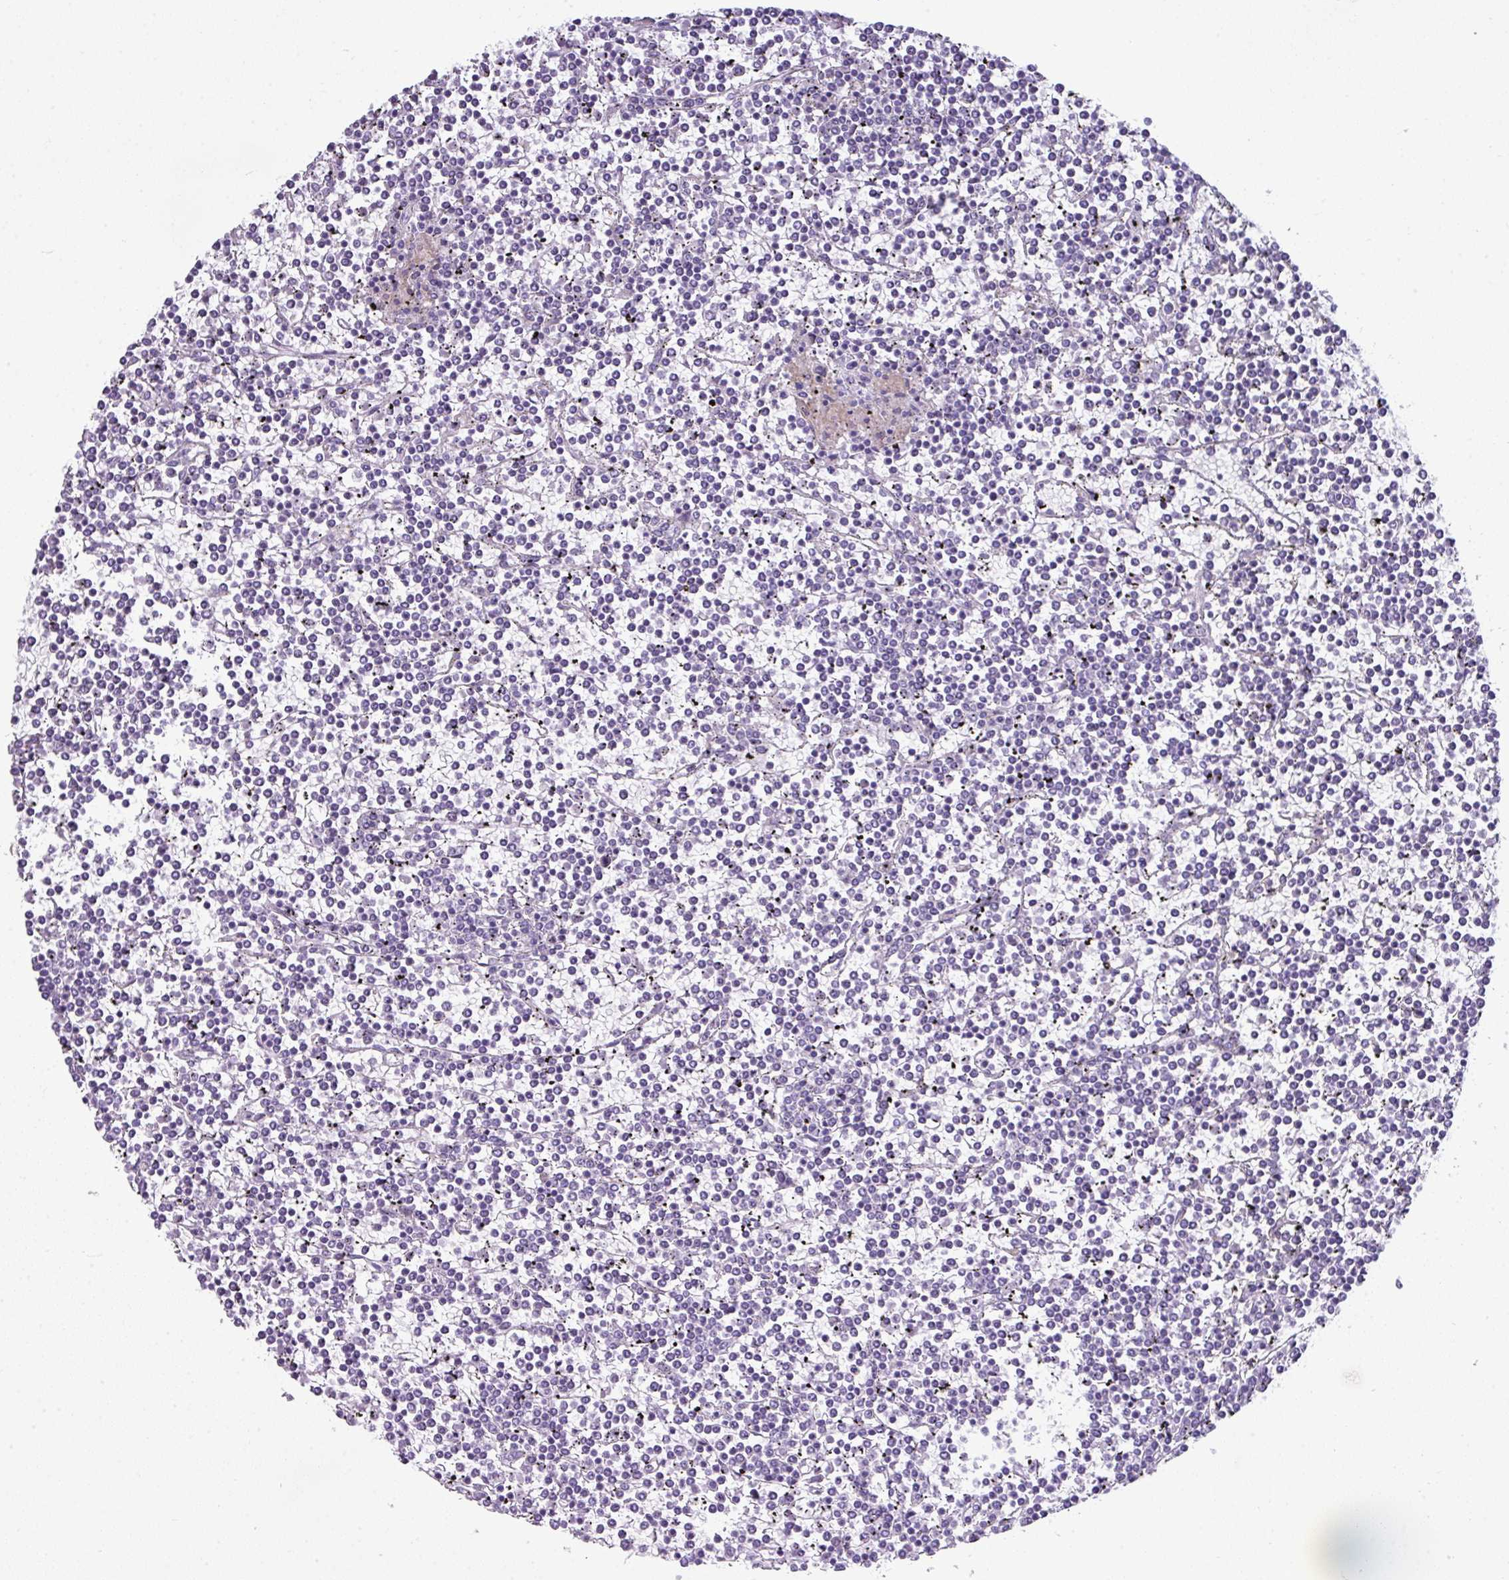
{"staining": {"intensity": "negative", "quantity": "none", "location": "none"}, "tissue": "lymphoma", "cell_type": "Tumor cells", "image_type": "cancer", "snomed": [{"axis": "morphology", "description": "Malignant lymphoma, non-Hodgkin's type, Low grade"}, {"axis": "topography", "description": "Spleen"}], "caption": "Human lymphoma stained for a protein using immunohistochemistry (IHC) exhibits no positivity in tumor cells.", "gene": "ABCC5", "patient": {"sex": "female", "age": 19}}